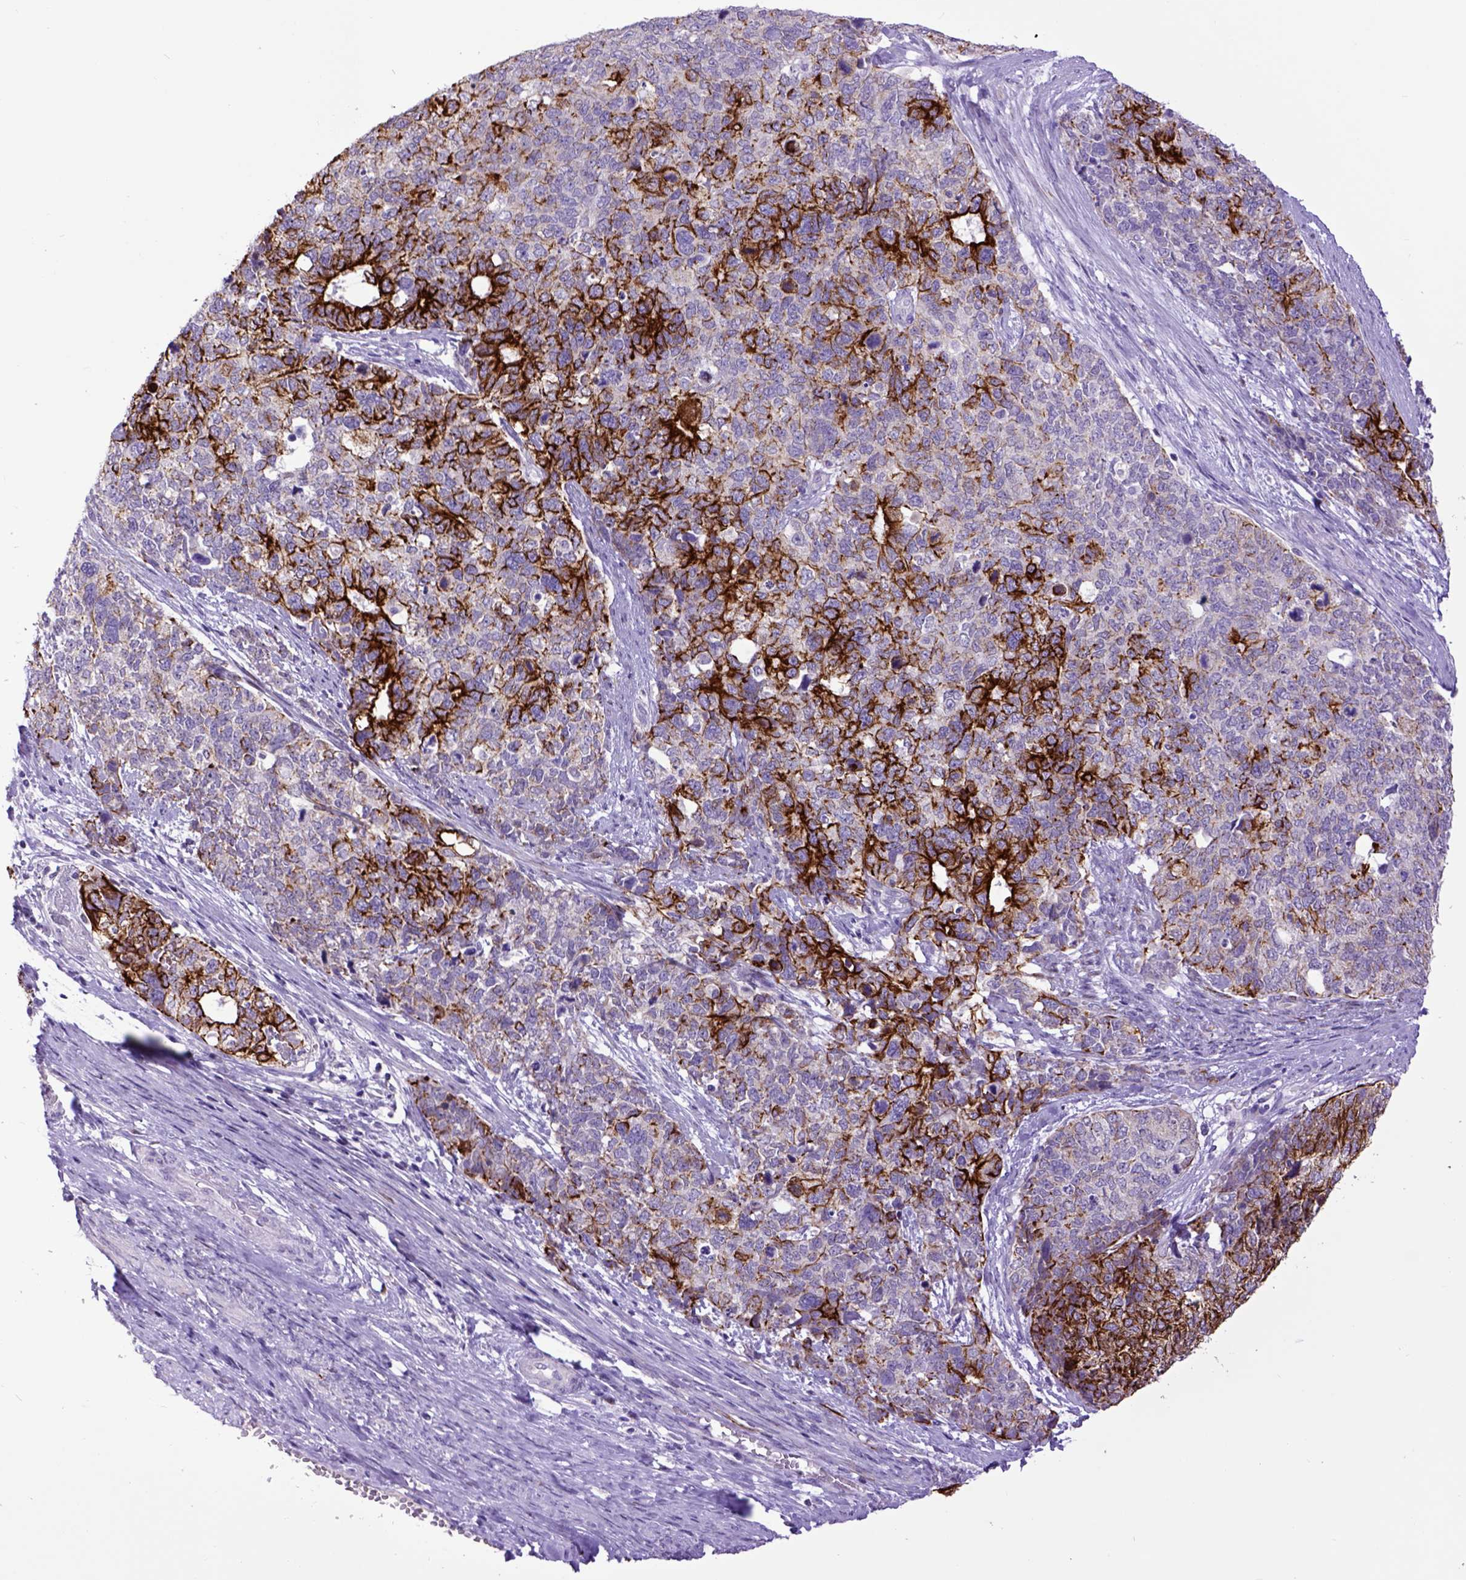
{"staining": {"intensity": "strong", "quantity": "25%-75%", "location": "cytoplasmic/membranous"}, "tissue": "cervical cancer", "cell_type": "Tumor cells", "image_type": "cancer", "snomed": [{"axis": "morphology", "description": "Squamous cell carcinoma, NOS"}, {"axis": "topography", "description": "Cervix"}], "caption": "A photomicrograph of human cervical squamous cell carcinoma stained for a protein exhibits strong cytoplasmic/membranous brown staining in tumor cells.", "gene": "RAB25", "patient": {"sex": "female", "age": 63}}